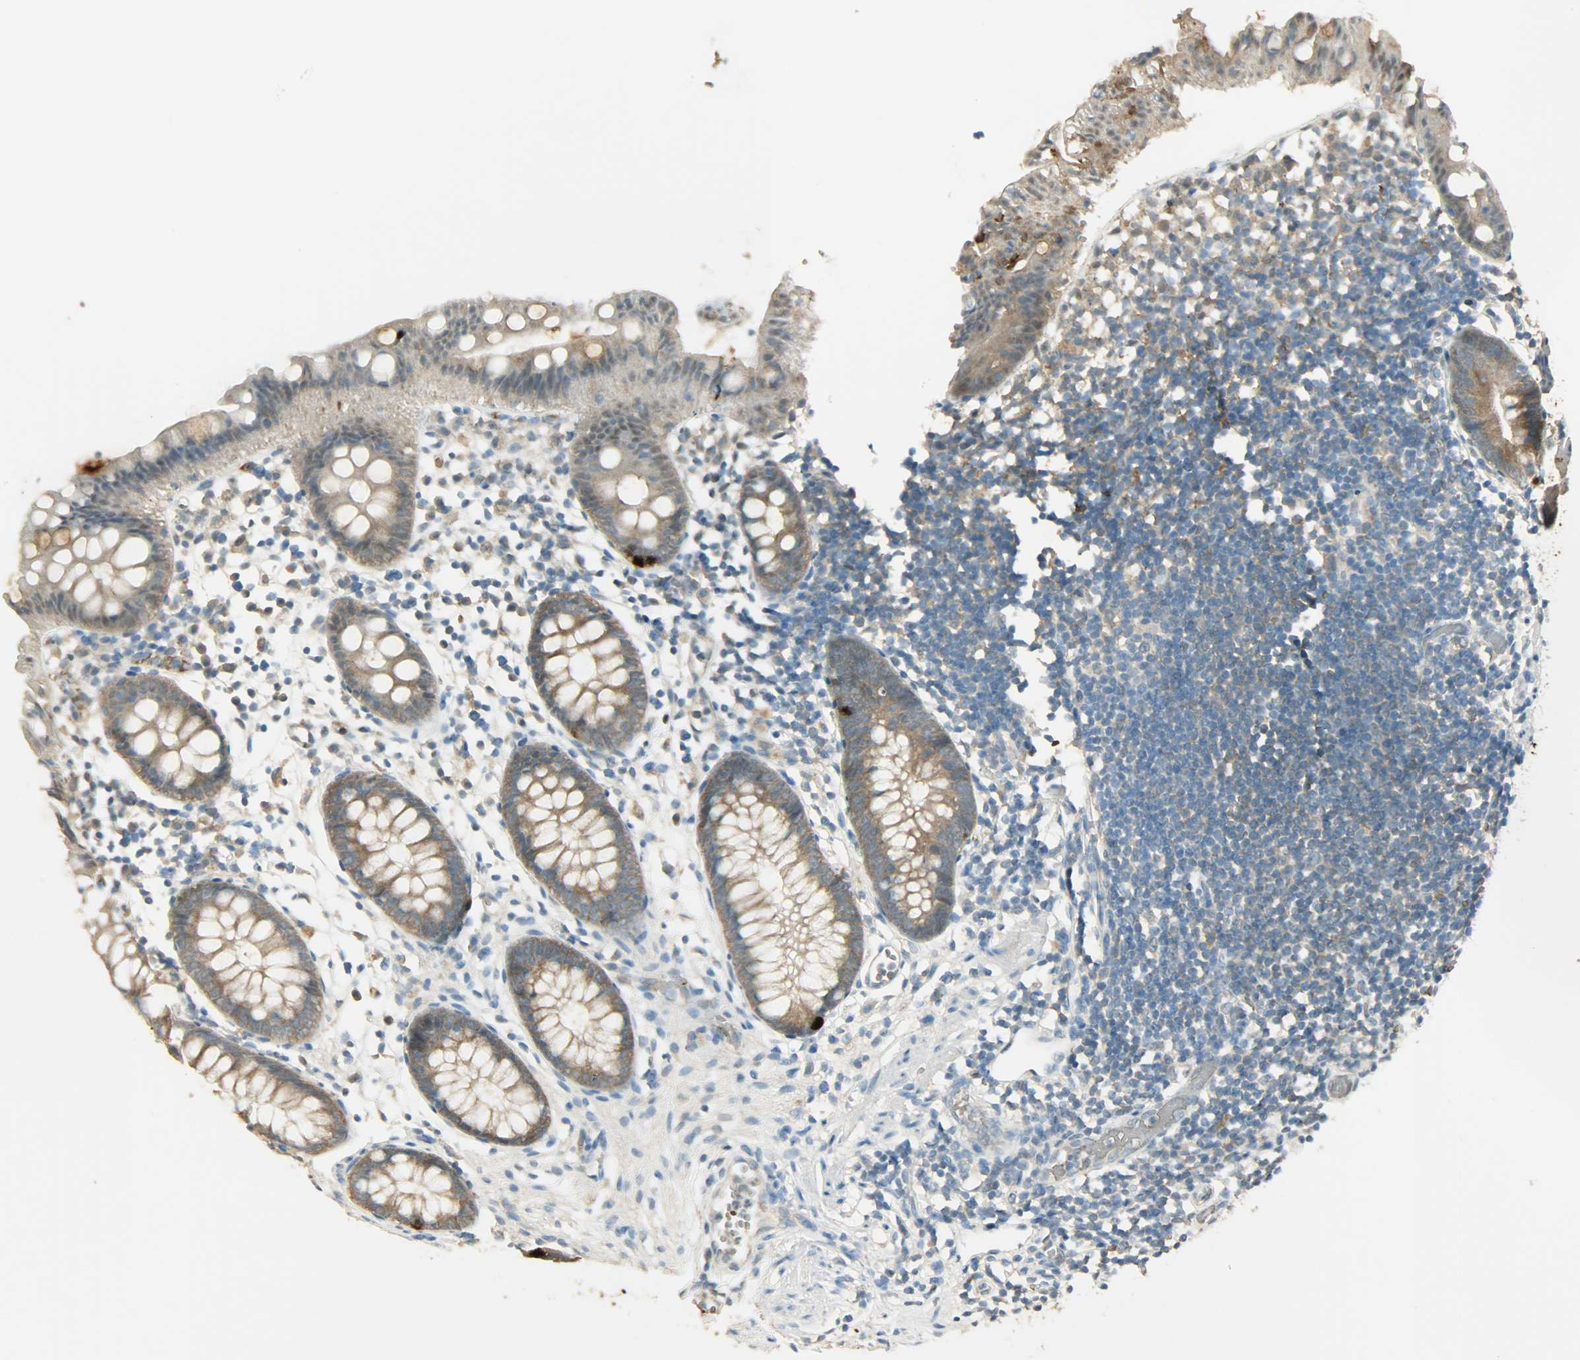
{"staining": {"intensity": "weak", "quantity": "25%-75%", "location": "cytoplasmic/membranous"}, "tissue": "appendix", "cell_type": "Glandular cells", "image_type": "normal", "snomed": [{"axis": "morphology", "description": "Normal tissue, NOS"}, {"axis": "topography", "description": "Appendix"}], "caption": "Immunohistochemical staining of unremarkable human appendix reveals weak cytoplasmic/membranous protein staining in about 25%-75% of glandular cells. Using DAB (3,3'-diaminobenzidine) (brown) and hematoxylin (blue) stains, captured at high magnification using brightfield microscopy.", "gene": "PRMT5", "patient": {"sex": "male", "age": 38}}